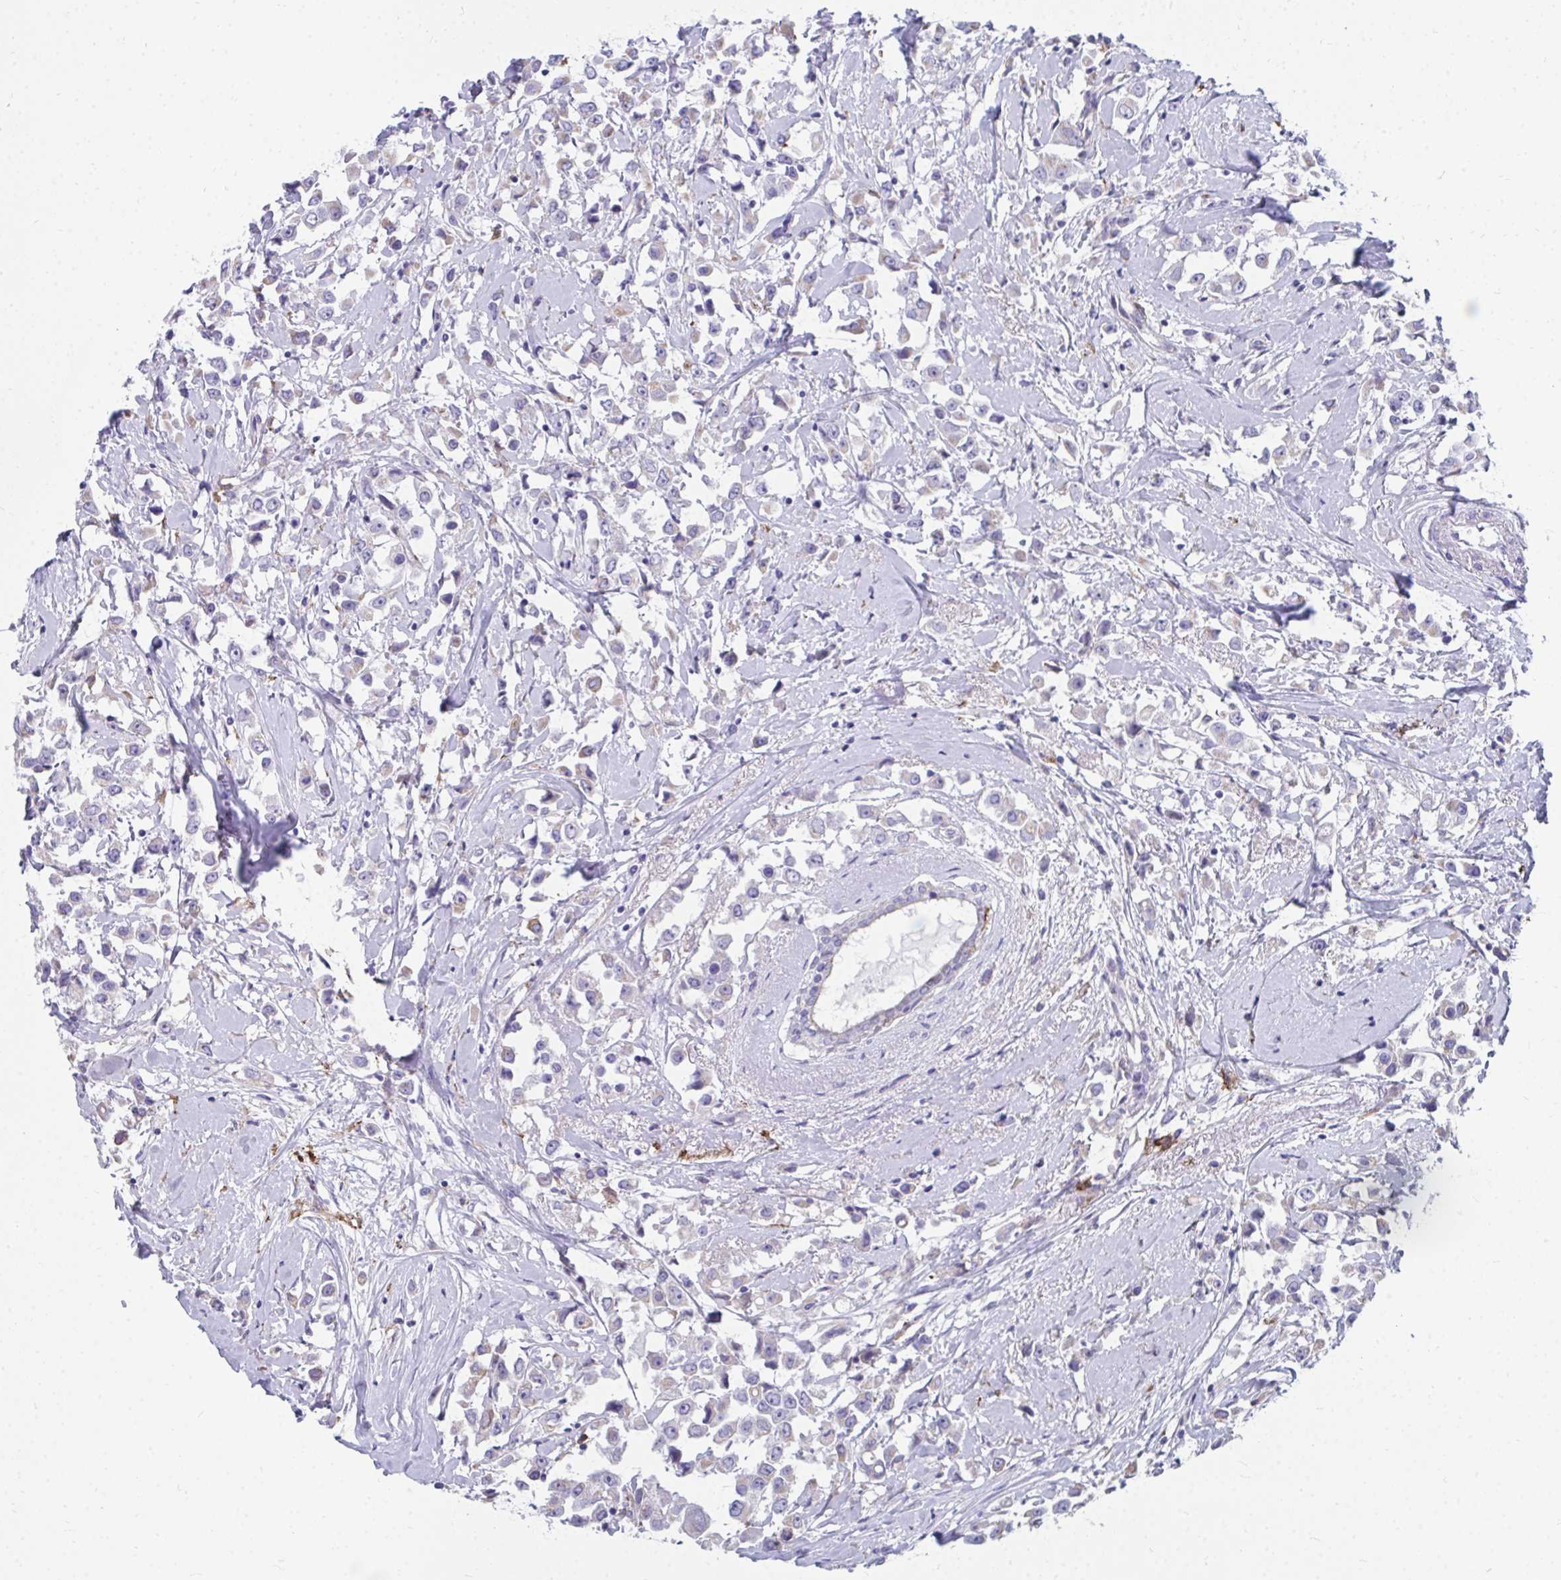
{"staining": {"intensity": "weak", "quantity": "25%-75%", "location": "cytoplasmic/membranous"}, "tissue": "breast cancer", "cell_type": "Tumor cells", "image_type": "cancer", "snomed": [{"axis": "morphology", "description": "Duct carcinoma"}, {"axis": "topography", "description": "Breast"}], "caption": "Immunohistochemistry photomicrograph of human breast cancer (invasive ductal carcinoma) stained for a protein (brown), which displays low levels of weak cytoplasmic/membranous positivity in approximately 25%-75% of tumor cells.", "gene": "CD163", "patient": {"sex": "female", "age": 61}}